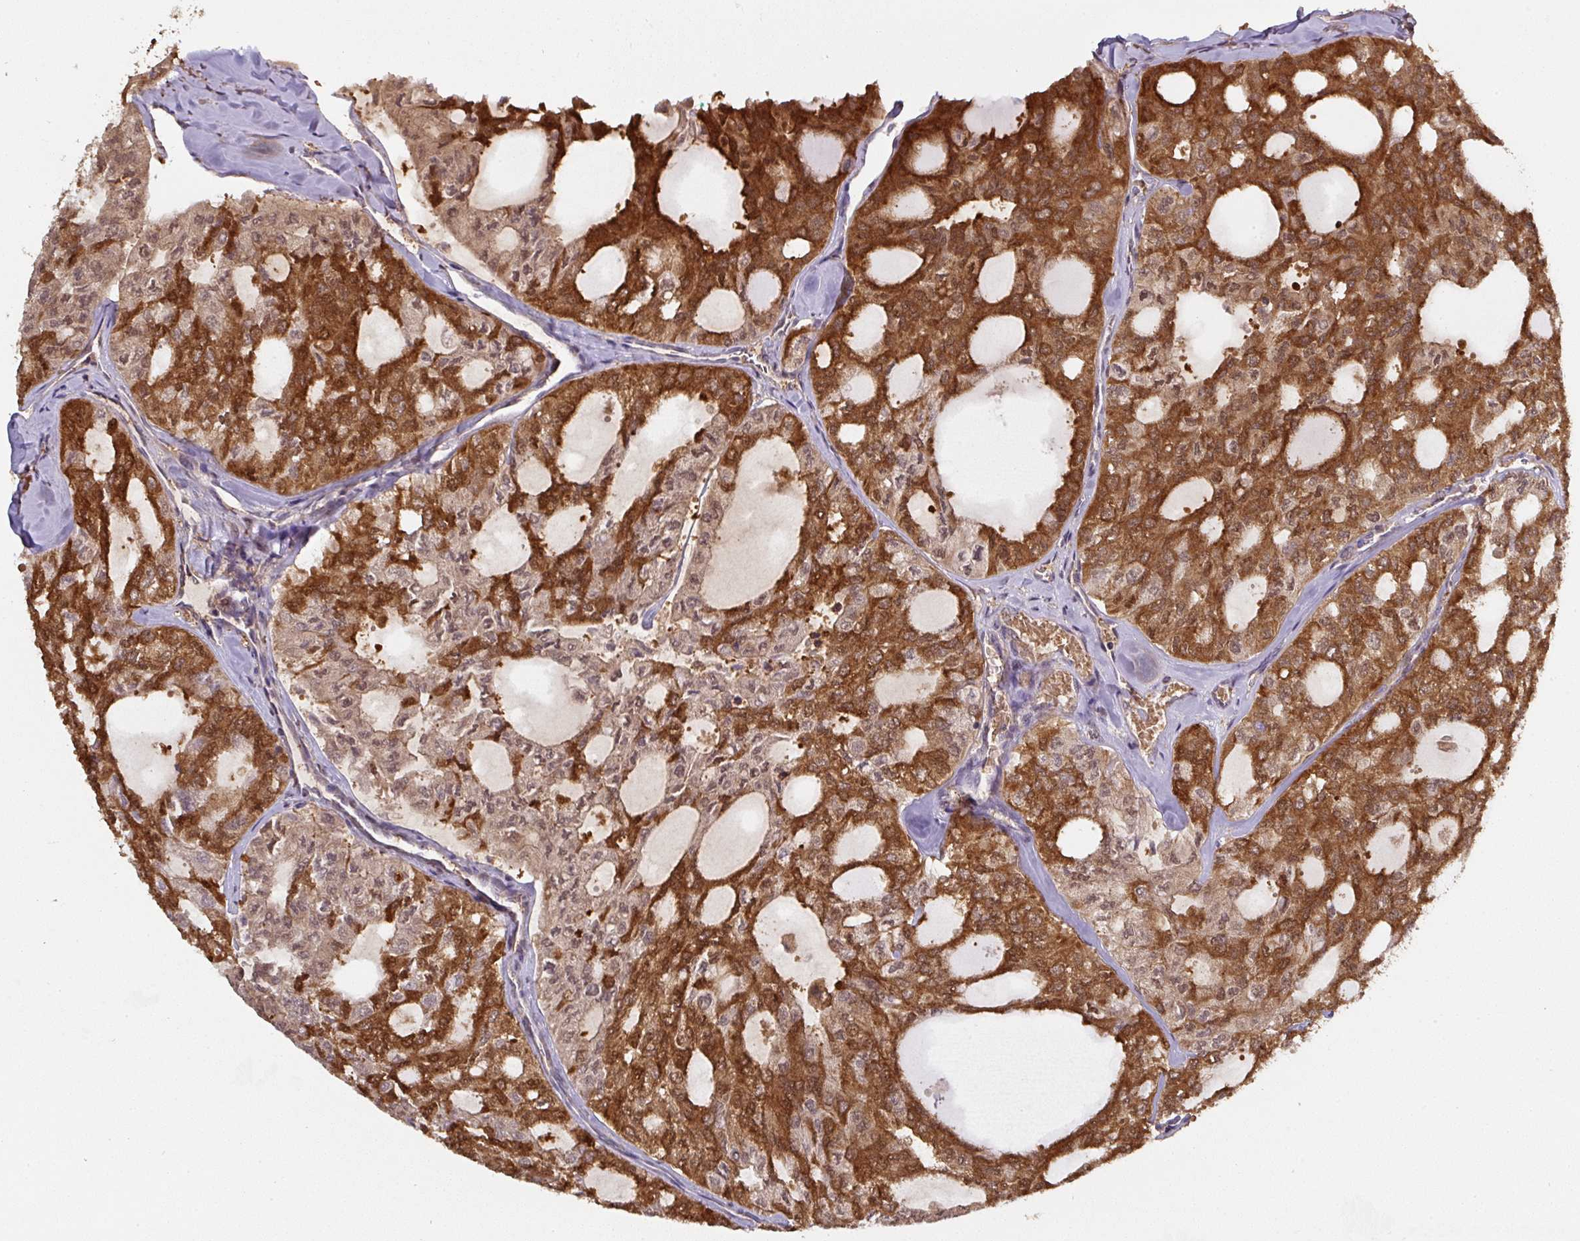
{"staining": {"intensity": "strong", "quantity": "25%-75%", "location": "cytoplasmic/membranous"}, "tissue": "thyroid cancer", "cell_type": "Tumor cells", "image_type": "cancer", "snomed": [{"axis": "morphology", "description": "Follicular adenoma carcinoma, NOS"}, {"axis": "topography", "description": "Thyroid gland"}], "caption": "Strong cytoplasmic/membranous protein expression is appreciated in about 25%-75% of tumor cells in thyroid cancer (follicular adenoma carcinoma). The staining is performed using DAB brown chromogen to label protein expression. The nuclei are counter-stained blue using hematoxylin.", "gene": "ST13", "patient": {"sex": "male", "age": 75}}